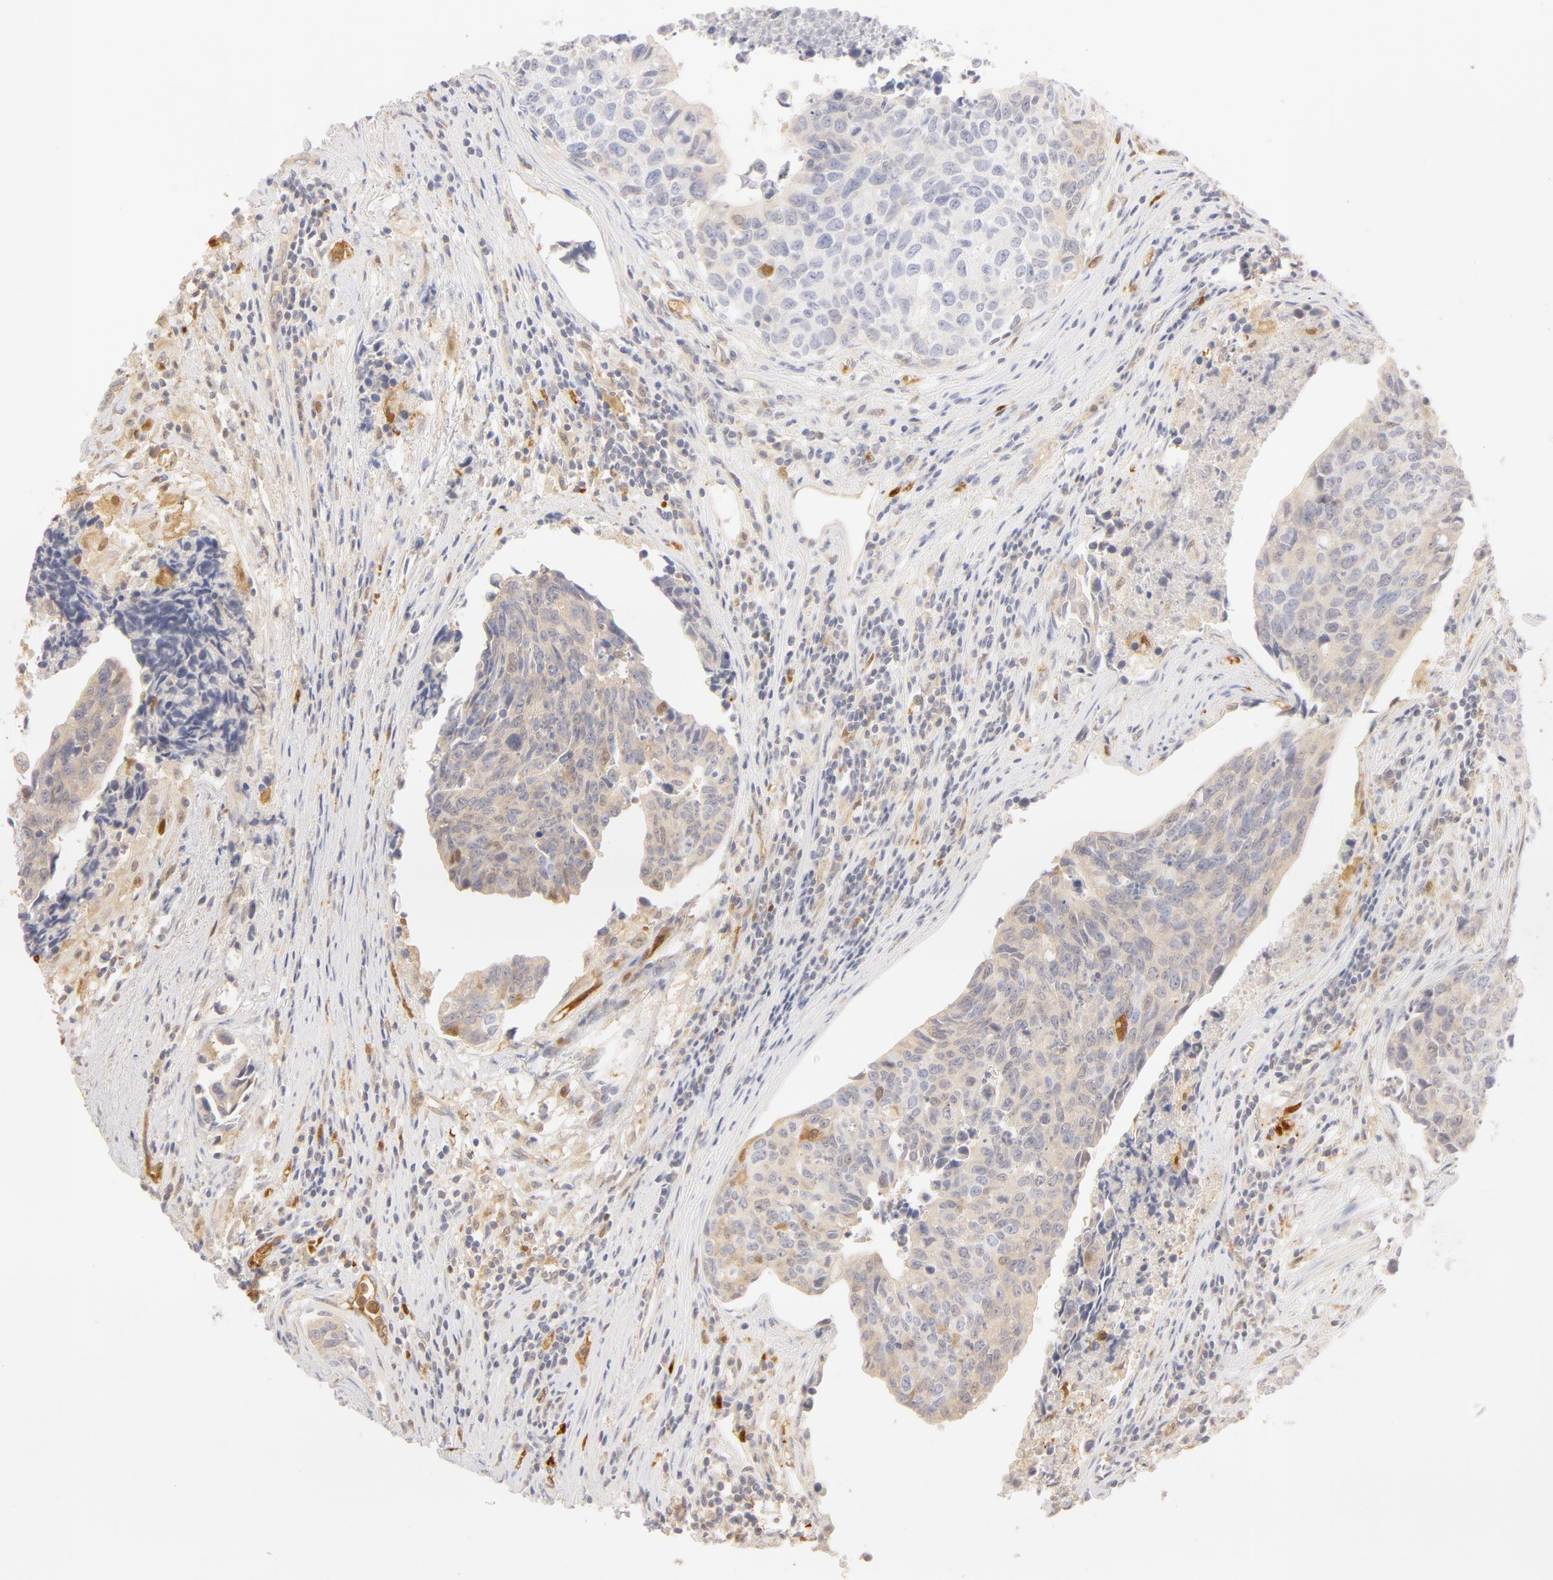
{"staining": {"intensity": "negative", "quantity": "none", "location": "none"}, "tissue": "urothelial cancer", "cell_type": "Tumor cells", "image_type": "cancer", "snomed": [{"axis": "morphology", "description": "Urothelial carcinoma, High grade"}, {"axis": "topography", "description": "Urinary bladder"}], "caption": "Immunohistochemistry photomicrograph of neoplastic tissue: high-grade urothelial carcinoma stained with DAB (3,3'-diaminobenzidine) reveals no significant protein expression in tumor cells.", "gene": "CA2", "patient": {"sex": "male", "age": 81}}